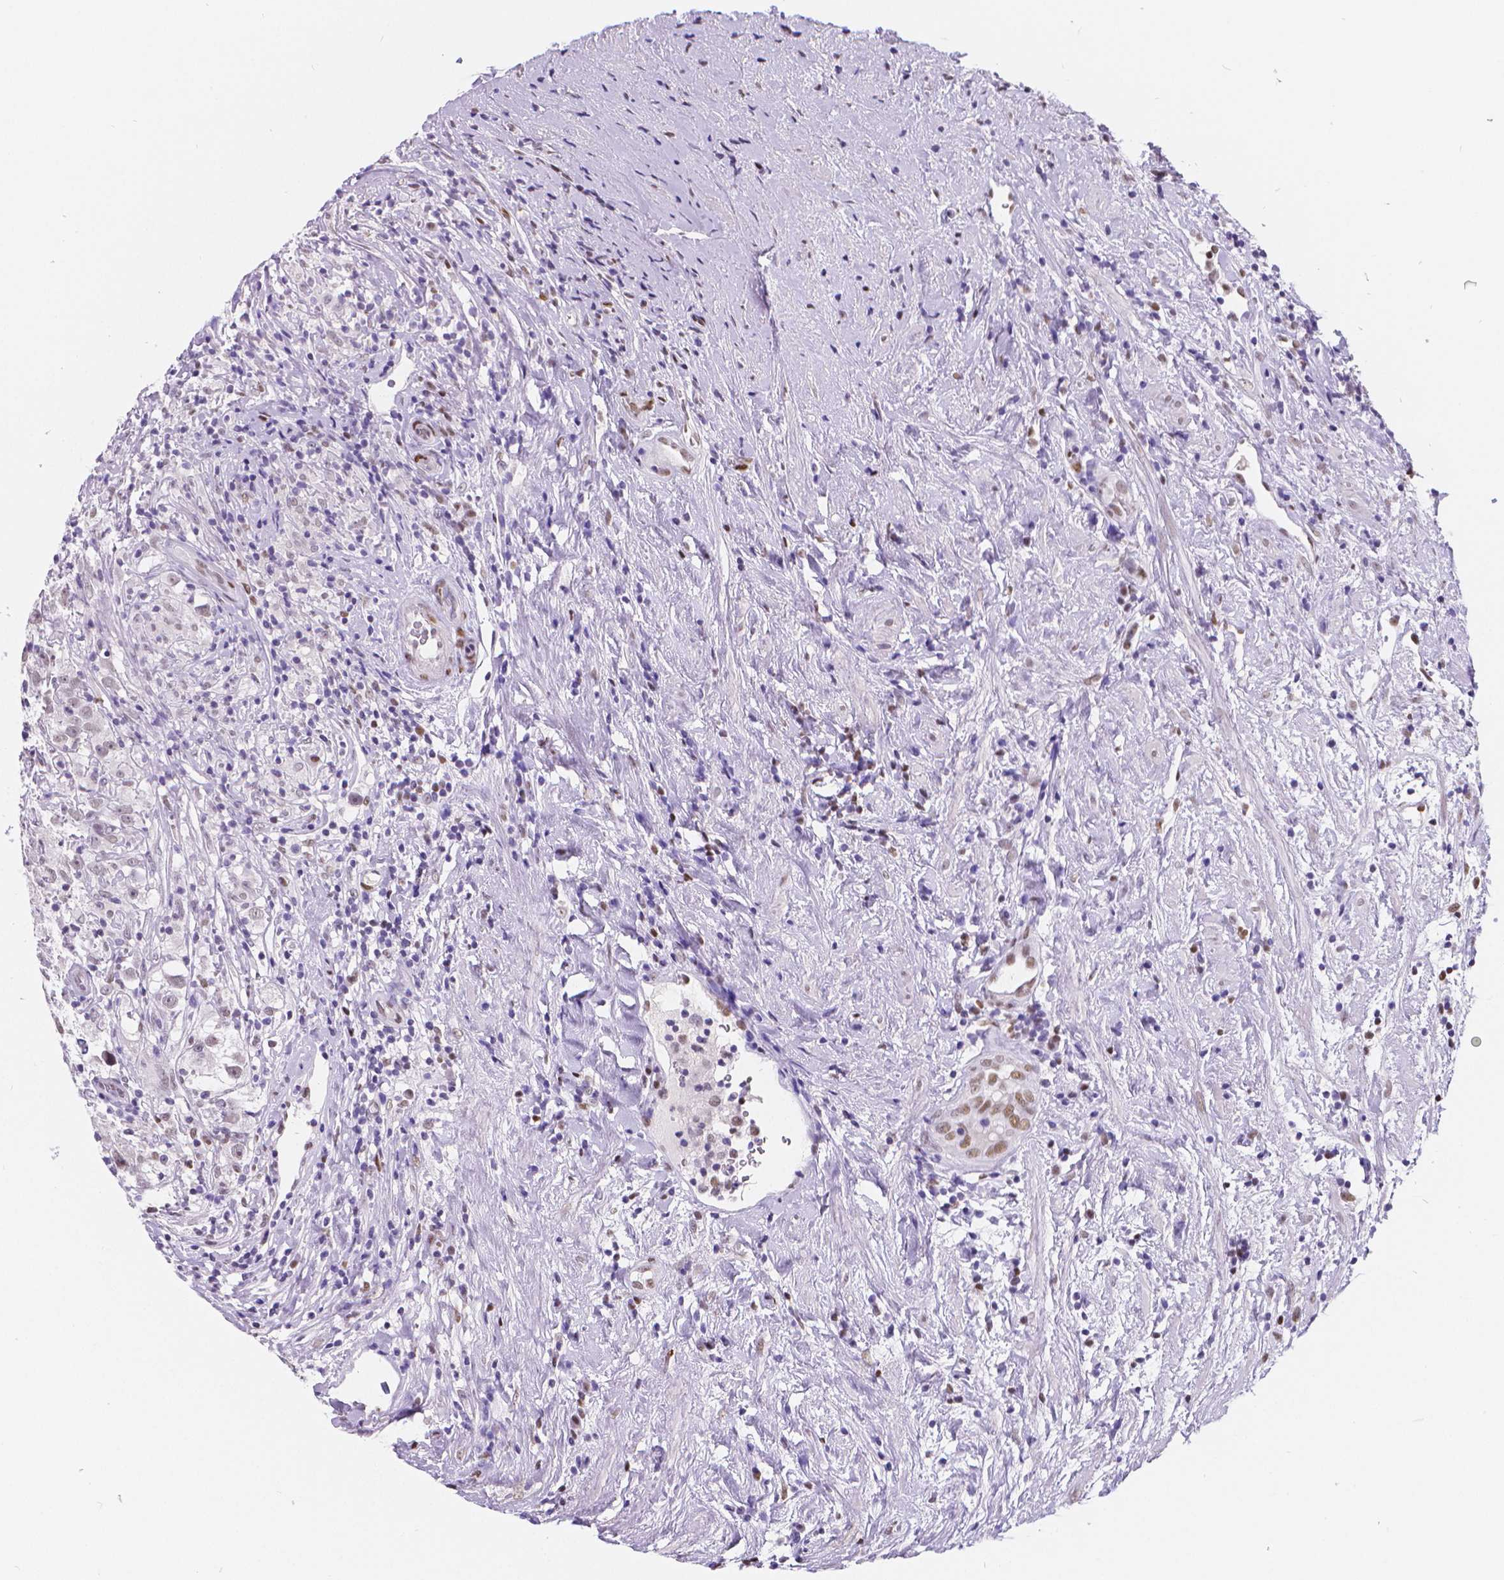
{"staining": {"intensity": "moderate", "quantity": "<25%", "location": "nuclear"}, "tissue": "testis cancer", "cell_type": "Tumor cells", "image_type": "cancer", "snomed": [{"axis": "morphology", "description": "Seminoma, NOS"}, {"axis": "topography", "description": "Testis"}], "caption": "A high-resolution image shows immunohistochemistry (IHC) staining of testis cancer, which exhibits moderate nuclear expression in approximately <25% of tumor cells.", "gene": "MEF2C", "patient": {"sex": "male", "age": 46}}